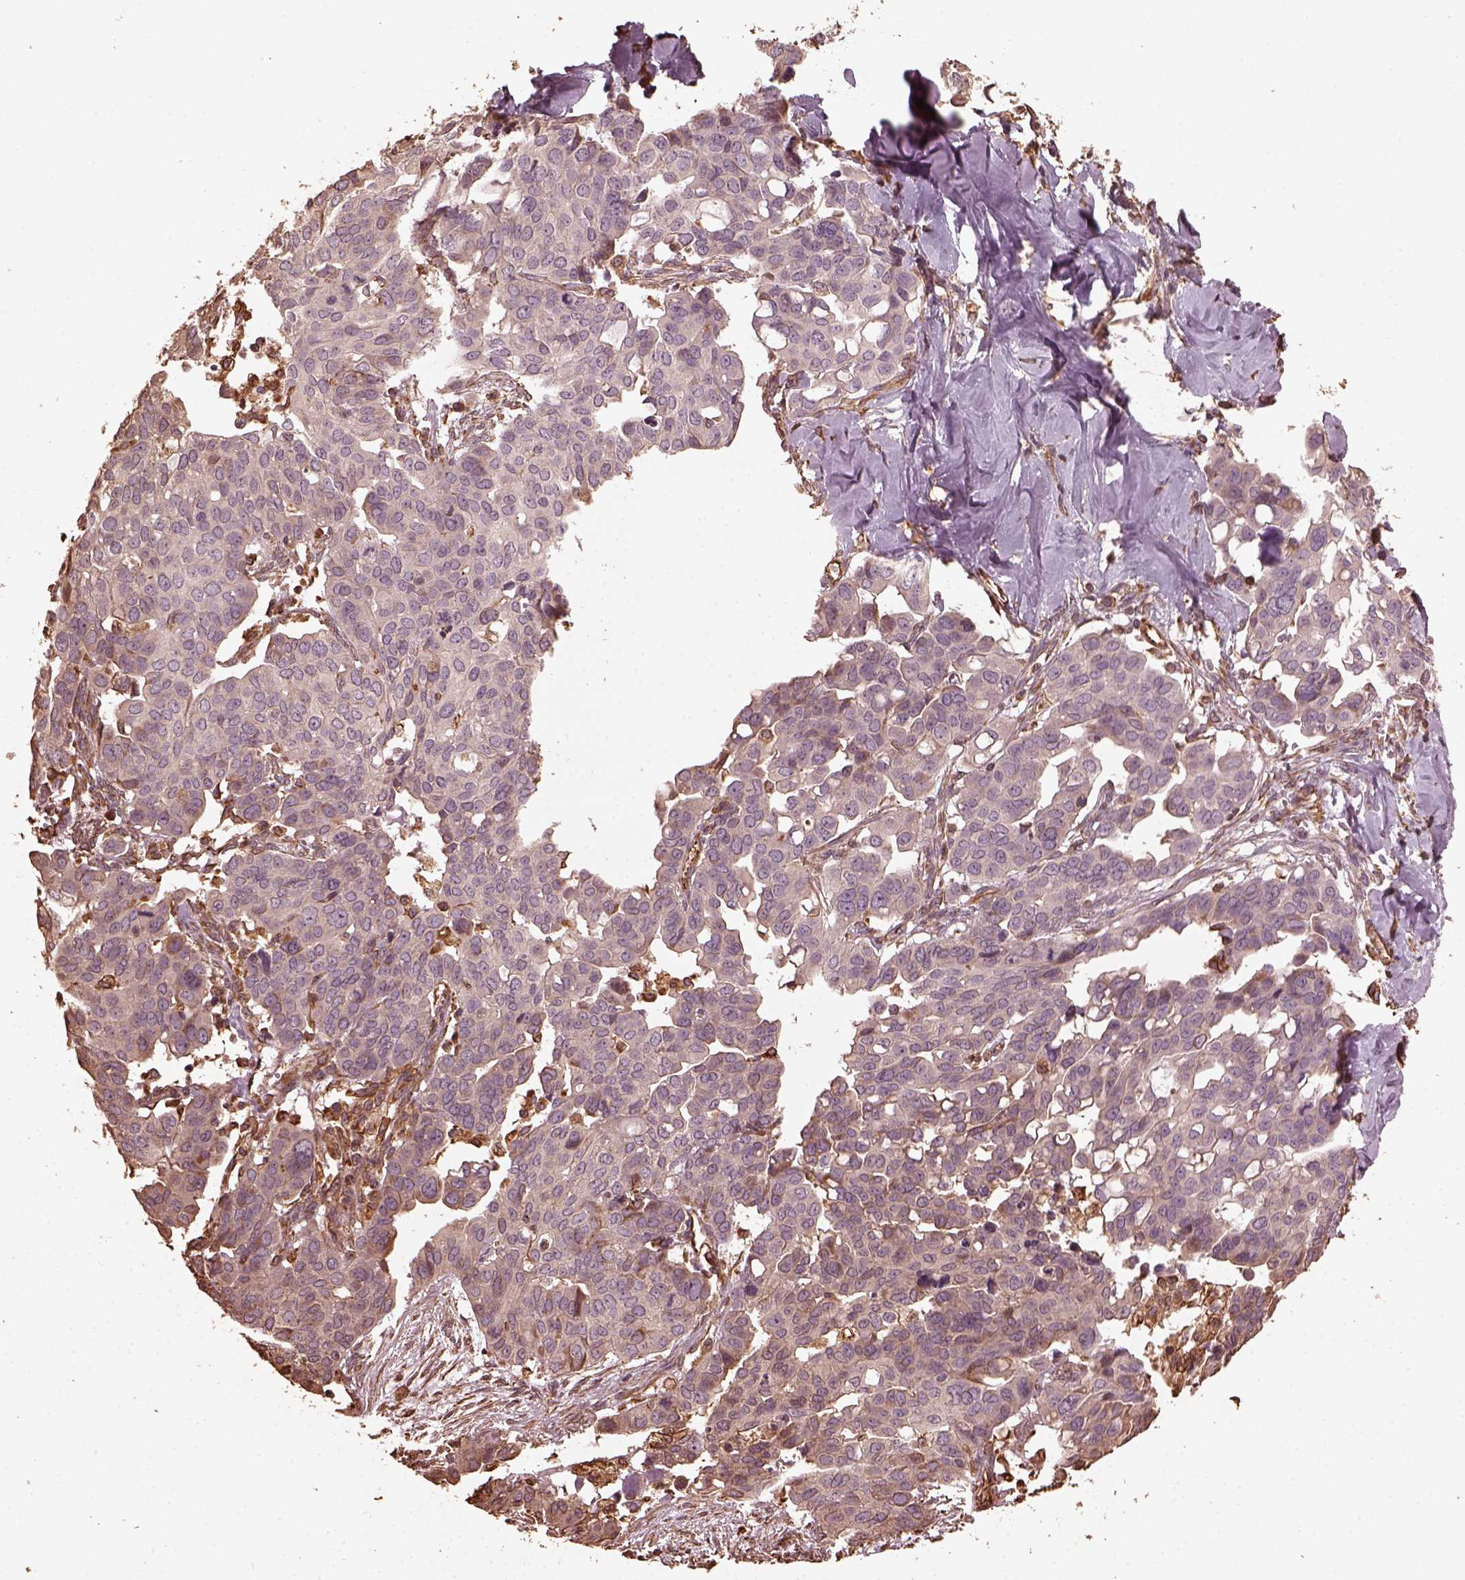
{"staining": {"intensity": "negative", "quantity": "none", "location": "none"}, "tissue": "ovarian cancer", "cell_type": "Tumor cells", "image_type": "cancer", "snomed": [{"axis": "morphology", "description": "Carcinoma, endometroid"}, {"axis": "topography", "description": "Ovary"}], "caption": "A photomicrograph of human ovarian cancer is negative for staining in tumor cells.", "gene": "GTPBP1", "patient": {"sex": "female", "age": 78}}